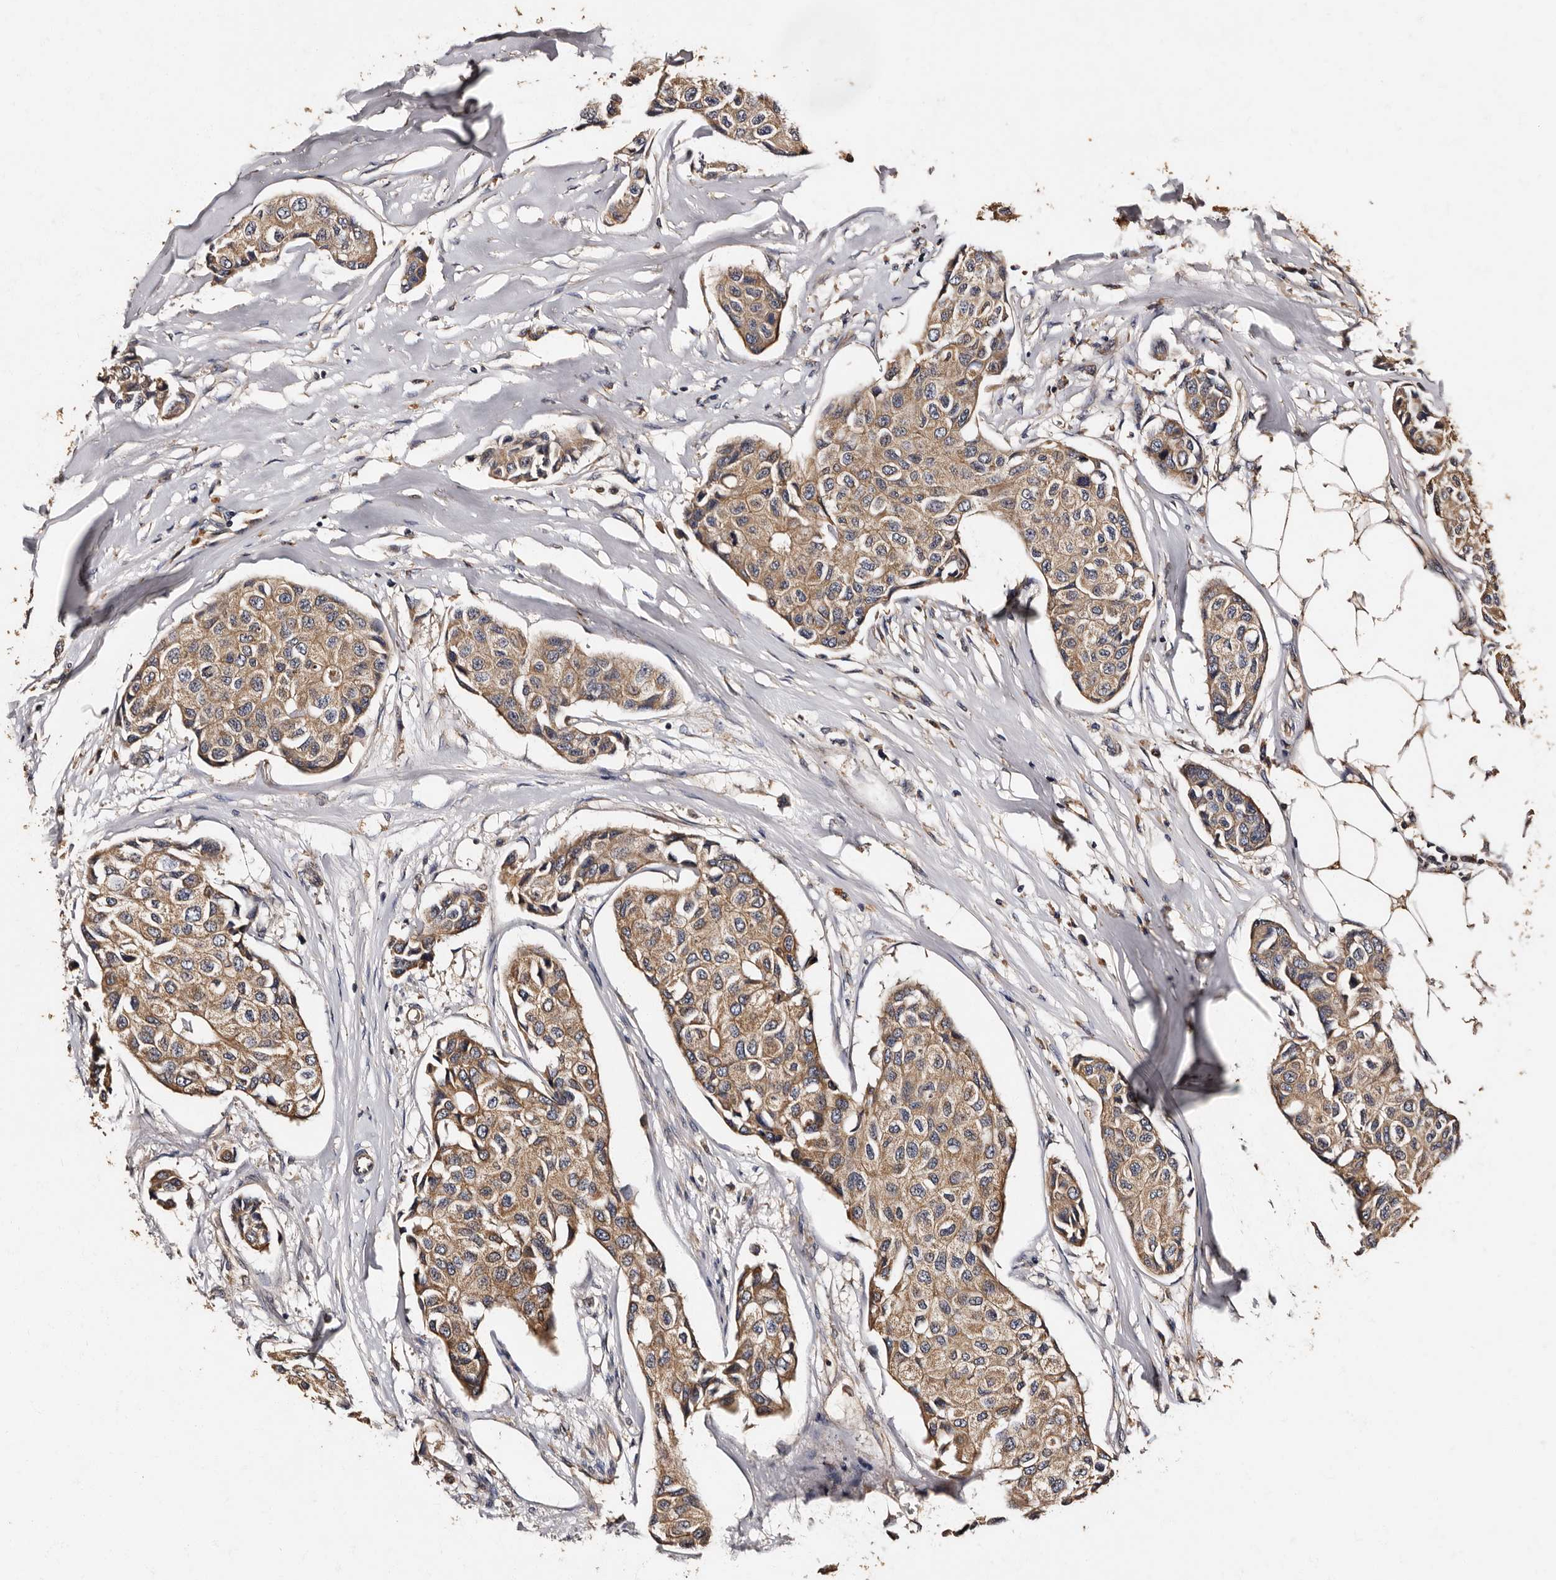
{"staining": {"intensity": "moderate", "quantity": ">75%", "location": "cytoplasmic/membranous"}, "tissue": "breast cancer", "cell_type": "Tumor cells", "image_type": "cancer", "snomed": [{"axis": "morphology", "description": "Duct carcinoma"}, {"axis": "topography", "description": "Breast"}], "caption": "Protein expression analysis of breast cancer (invasive ductal carcinoma) shows moderate cytoplasmic/membranous positivity in about >75% of tumor cells. (DAB = brown stain, brightfield microscopy at high magnification).", "gene": "ADCK5", "patient": {"sex": "female", "age": 80}}